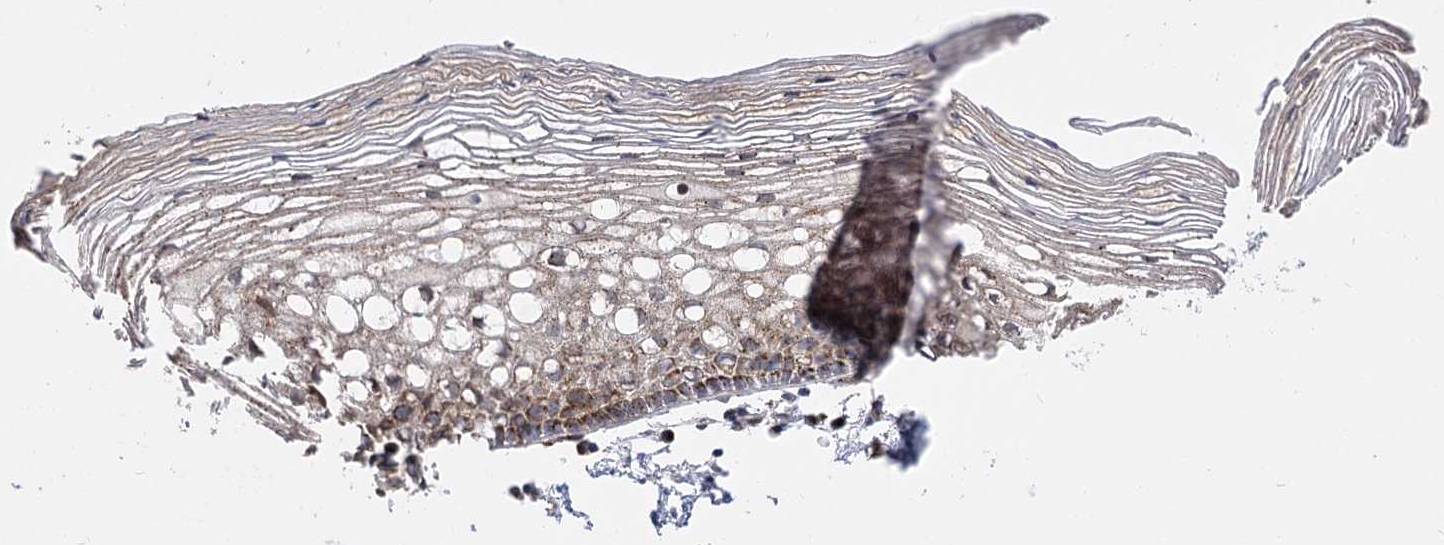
{"staining": {"intensity": "negative", "quantity": "none", "location": "none"}, "tissue": "cervix", "cell_type": "Glandular cells", "image_type": "normal", "snomed": [{"axis": "morphology", "description": "Normal tissue, NOS"}, {"axis": "topography", "description": "Cervix"}], "caption": "DAB immunohistochemical staining of normal human cervix exhibits no significant expression in glandular cells.", "gene": "ARHGAP31", "patient": {"sex": "female", "age": 27}}